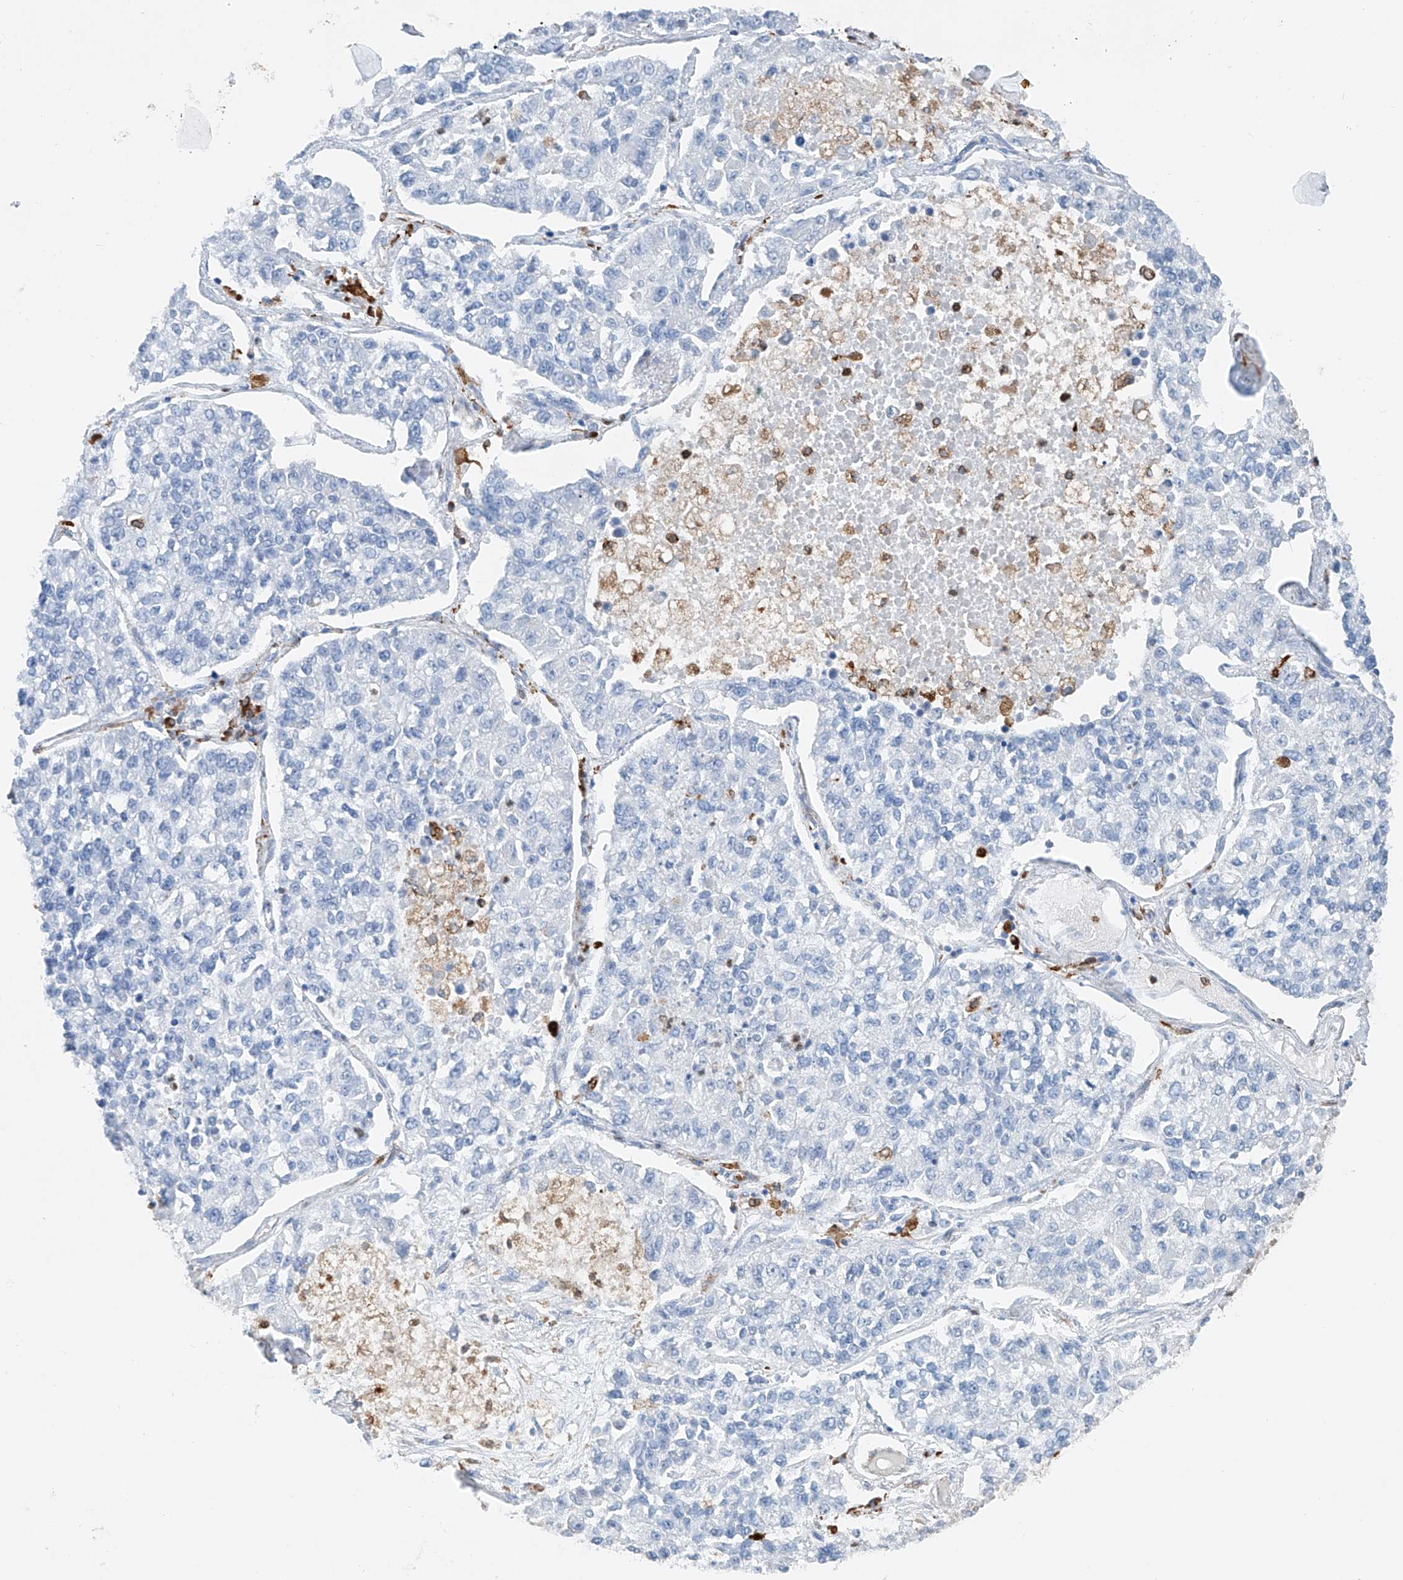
{"staining": {"intensity": "negative", "quantity": "none", "location": "none"}, "tissue": "lung cancer", "cell_type": "Tumor cells", "image_type": "cancer", "snomed": [{"axis": "morphology", "description": "Adenocarcinoma, NOS"}, {"axis": "topography", "description": "Lung"}], "caption": "Protein analysis of adenocarcinoma (lung) shows no significant positivity in tumor cells.", "gene": "TBXAS1", "patient": {"sex": "male", "age": 49}}